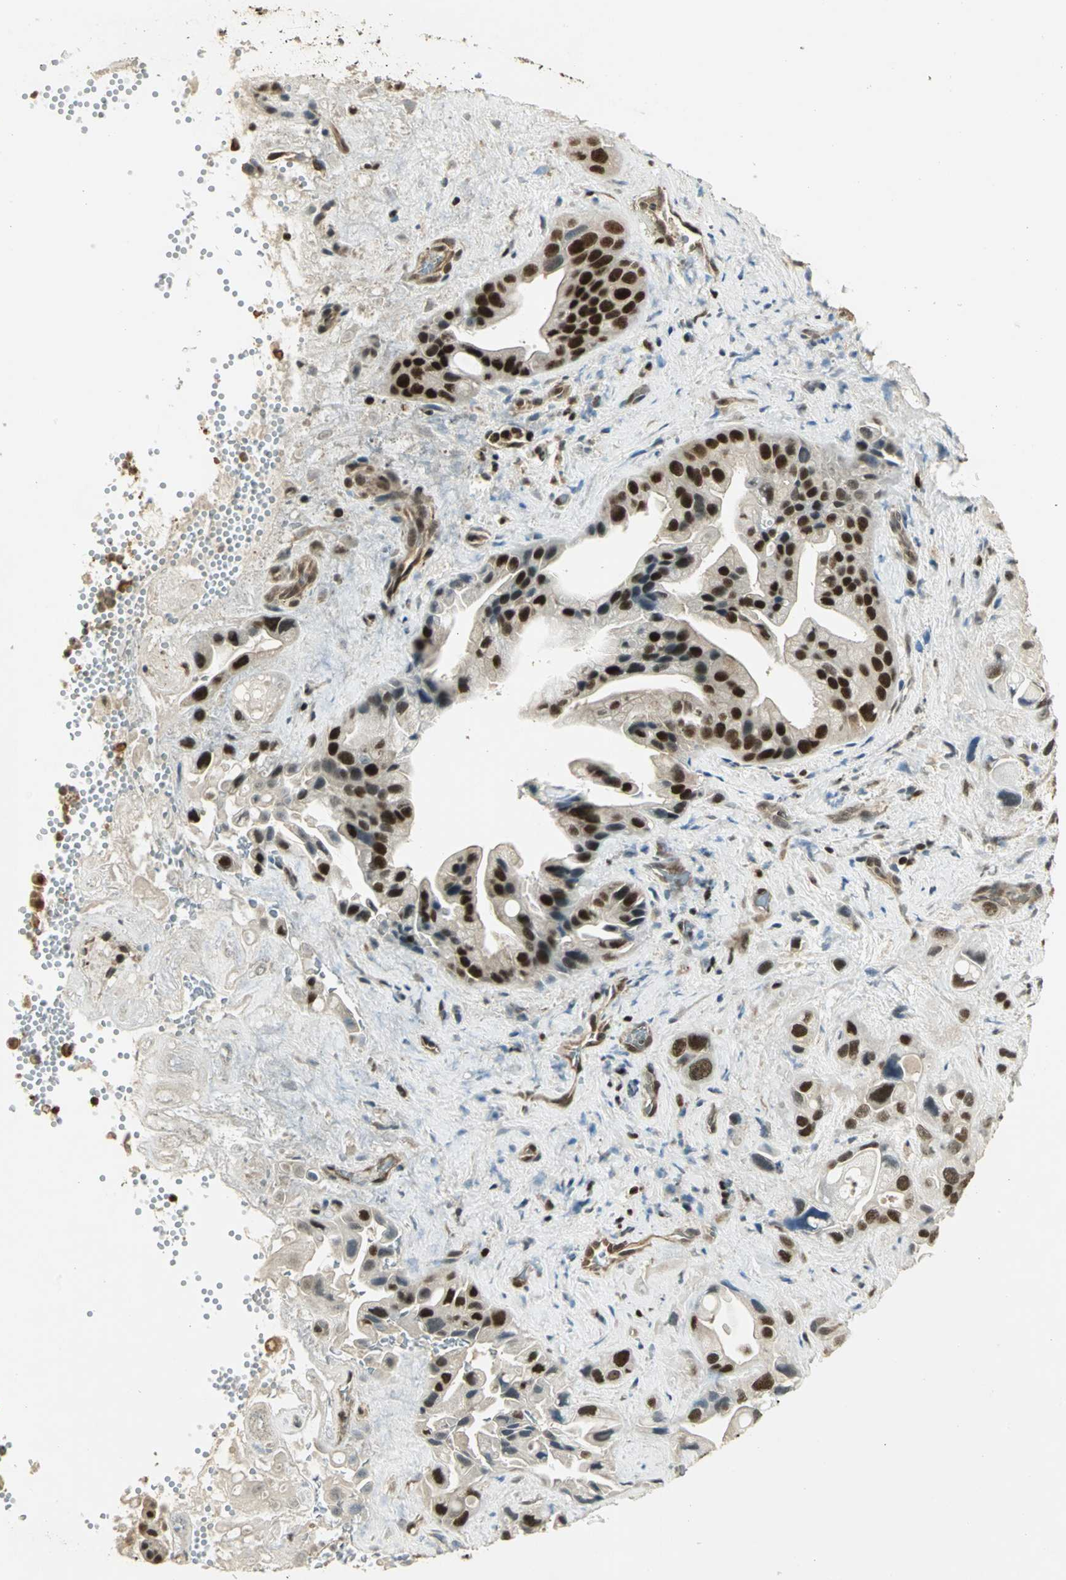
{"staining": {"intensity": "strong", "quantity": ">75%", "location": "nuclear"}, "tissue": "pancreatic cancer", "cell_type": "Tumor cells", "image_type": "cancer", "snomed": [{"axis": "morphology", "description": "Adenocarcinoma, NOS"}, {"axis": "topography", "description": "Pancreas"}], "caption": "Protein expression analysis of human adenocarcinoma (pancreatic) reveals strong nuclear expression in about >75% of tumor cells. (Stains: DAB (3,3'-diaminobenzidine) in brown, nuclei in blue, Microscopy: brightfield microscopy at high magnification).", "gene": "ELF1", "patient": {"sex": "female", "age": 77}}